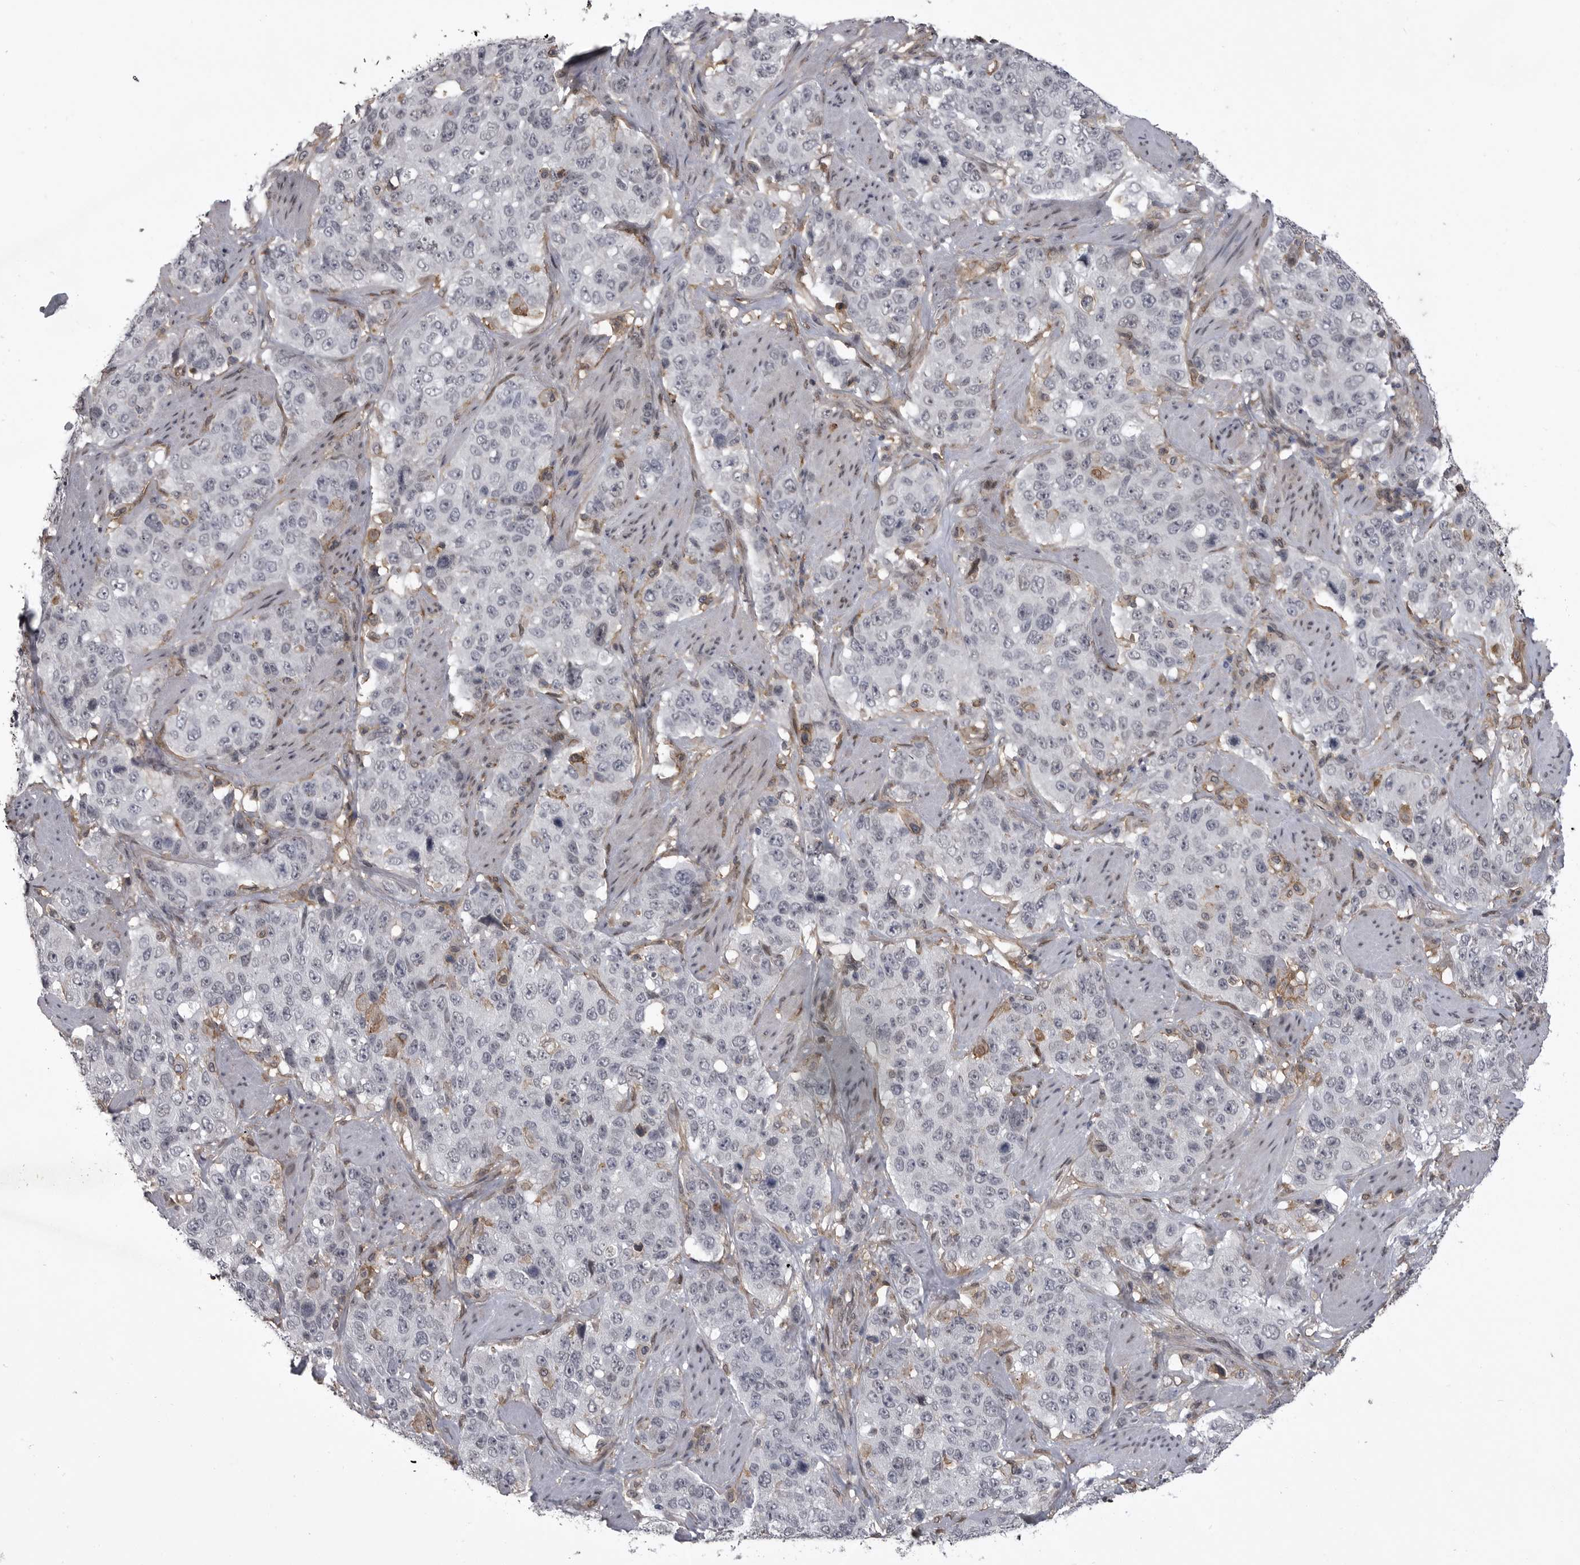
{"staining": {"intensity": "negative", "quantity": "none", "location": "none"}, "tissue": "stomach cancer", "cell_type": "Tumor cells", "image_type": "cancer", "snomed": [{"axis": "morphology", "description": "Adenocarcinoma, NOS"}, {"axis": "topography", "description": "Stomach"}], "caption": "This image is of stomach cancer (adenocarcinoma) stained with immunohistochemistry to label a protein in brown with the nuclei are counter-stained blue. There is no expression in tumor cells.", "gene": "ABL1", "patient": {"sex": "male", "age": 48}}